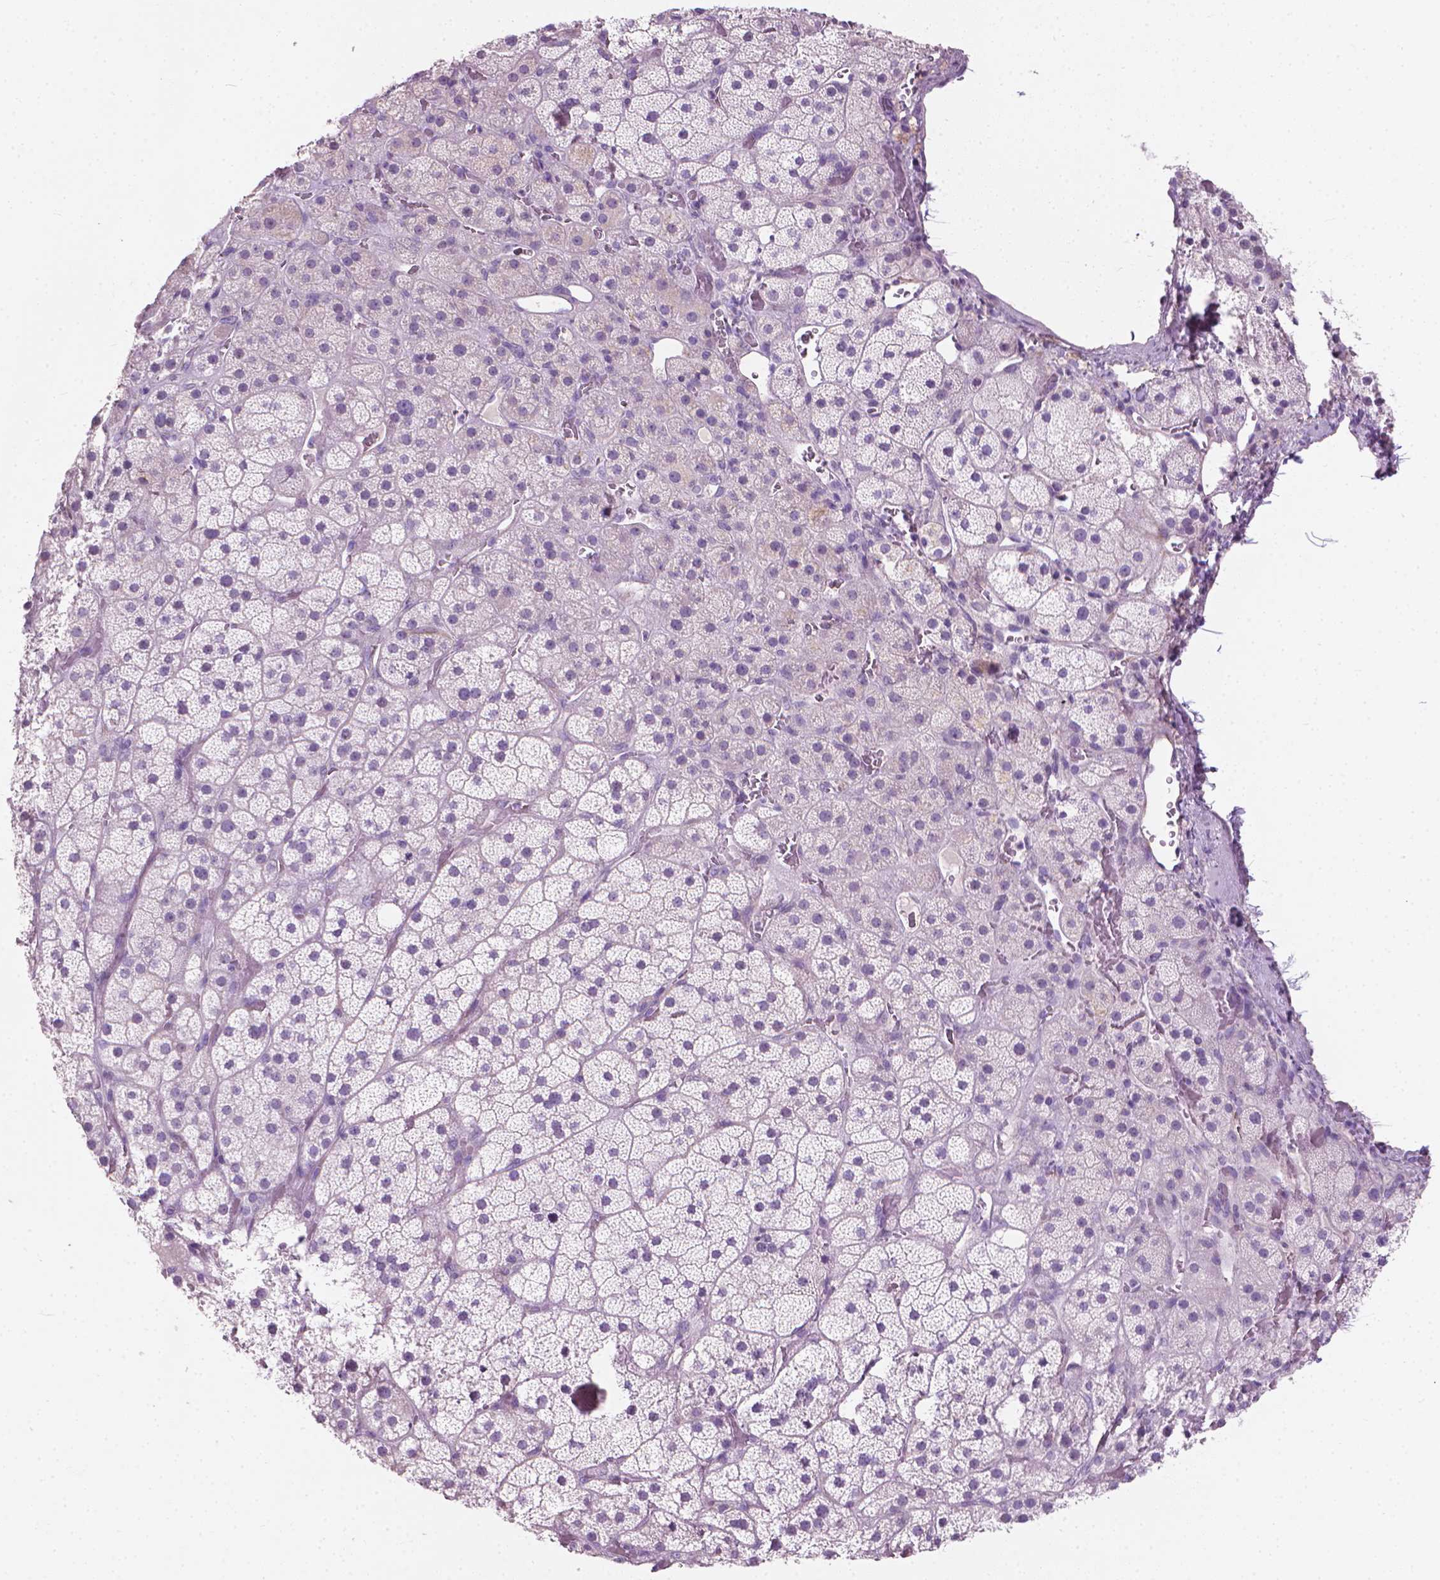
{"staining": {"intensity": "negative", "quantity": "none", "location": "none"}, "tissue": "adrenal gland", "cell_type": "Glandular cells", "image_type": "normal", "snomed": [{"axis": "morphology", "description": "Normal tissue, NOS"}, {"axis": "topography", "description": "Adrenal gland"}], "caption": "This micrograph is of unremarkable adrenal gland stained with immunohistochemistry (IHC) to label a protein in brown with the nuclei are counter-stained blue. There is no expression in glandular cells.", "gene": "KRT73", "patient": {"sex": "male", "age": 57}}